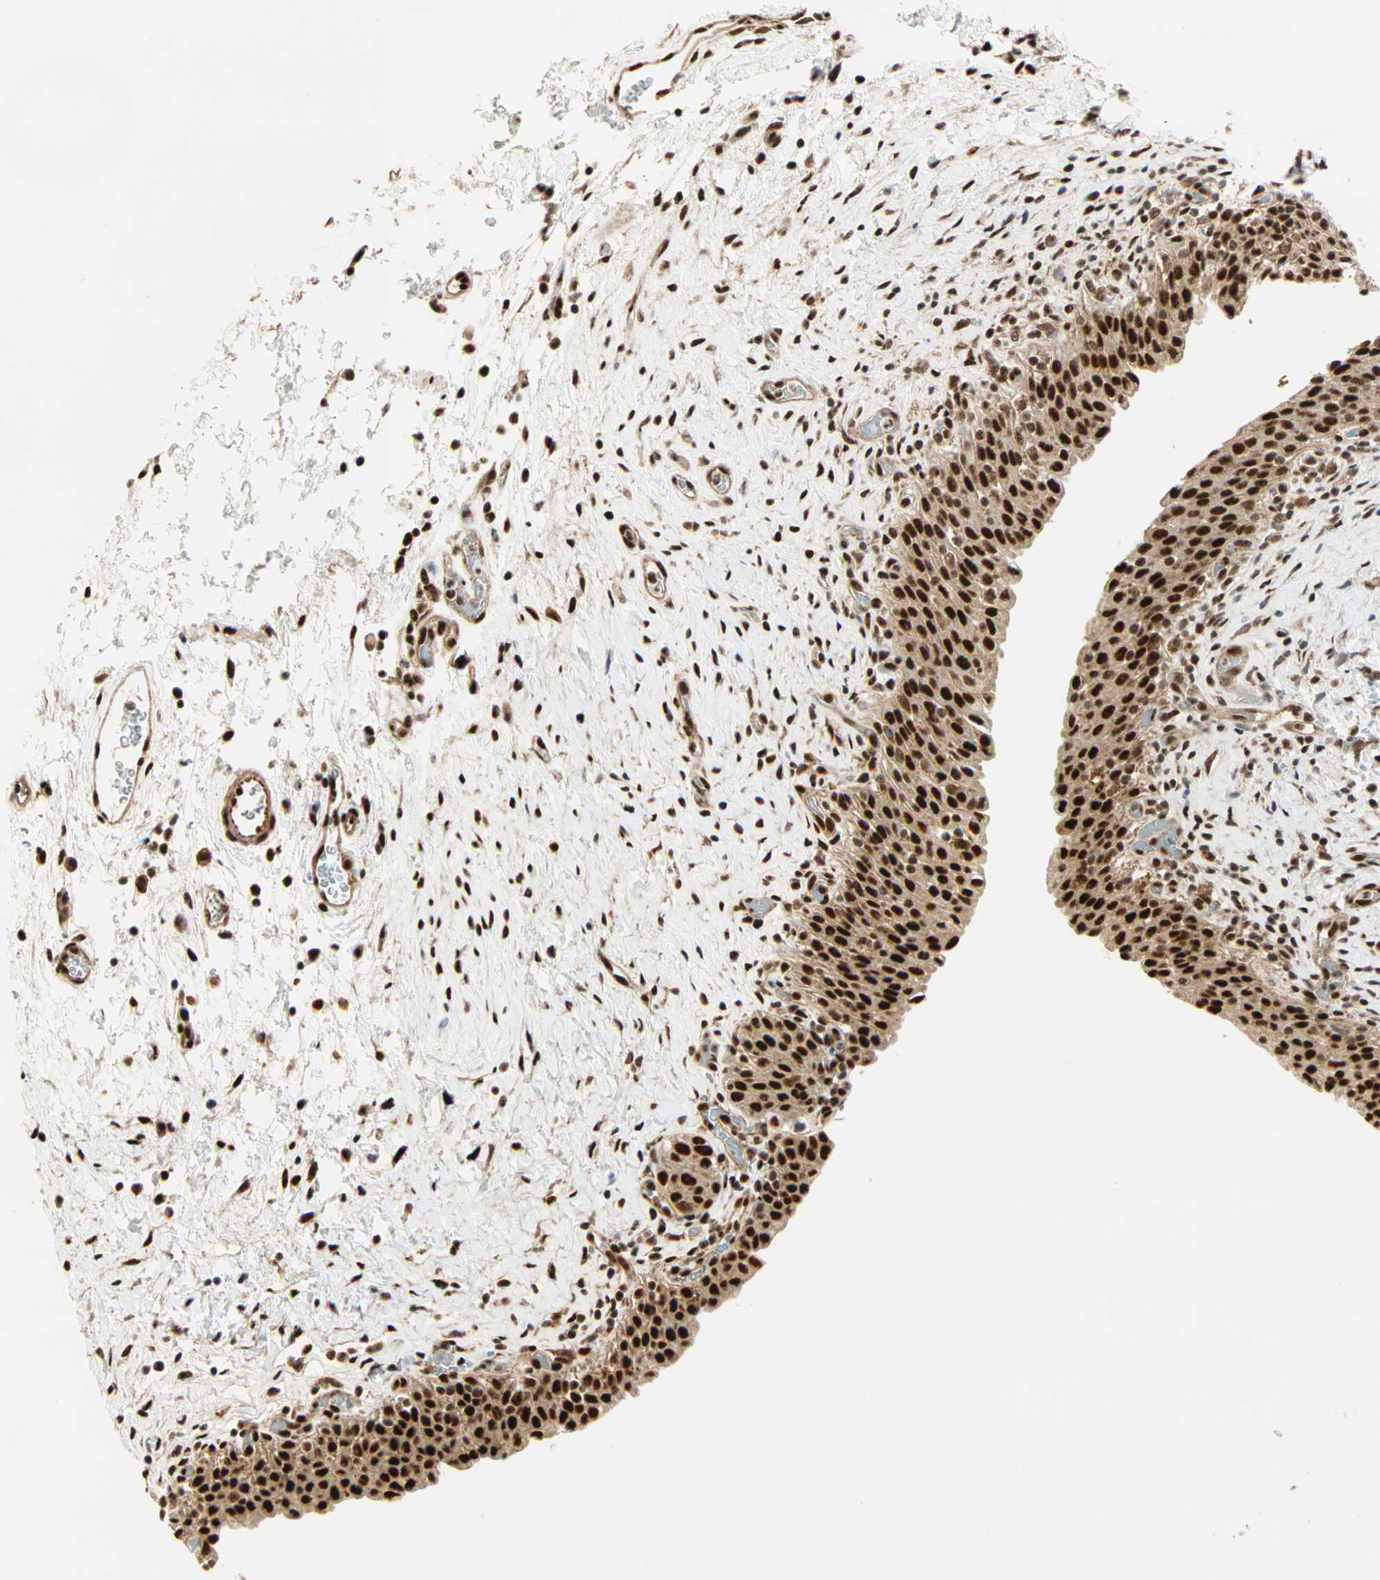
{"staining": {"intensity": "strong", "quantity": ">75%", "location": "cytoplasmic/membranous,nuclear"}, "tissue": "urinary bladder", "cell_type": "Urothelial cells", "image_type": "normal", "snomed": [{"axis": "morphology", "description": "Normal tissue, NOS"}, {"axis": "topography", "description": "Urinary bladder"}], "caption": "IHC of normal human urinary bladder displays high levels of strong cytoplasmic/membranous,nuclear expression in approximately >75% of urothelial cells.", "gene": "PNPLA6", "patient": {"sex": "male", "age": 51}}